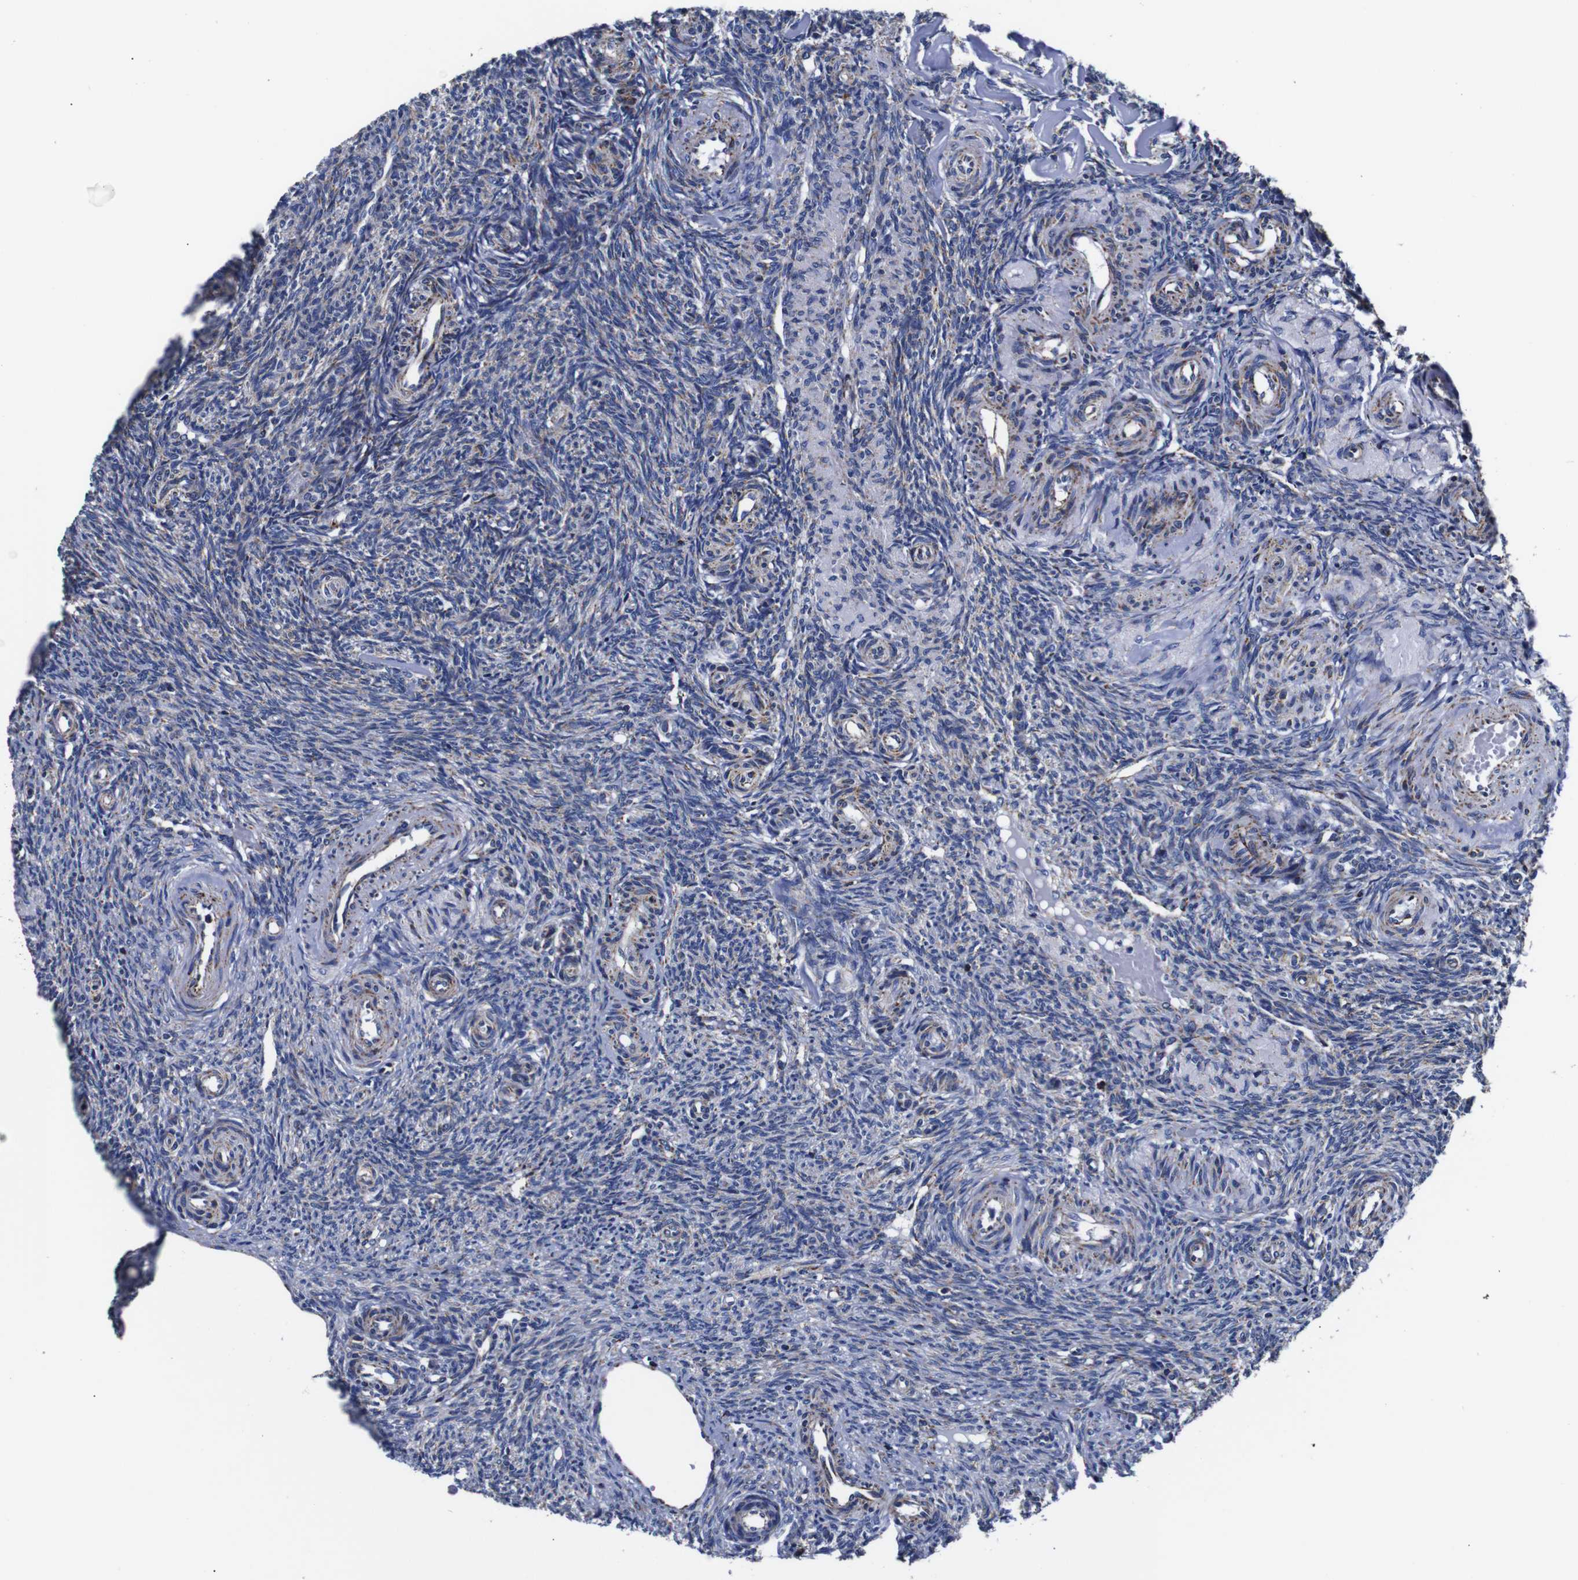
{"staining": {"intensity": "negative", "quantity": "none", "location": "none"}, "tissue": "ovary", "cell_type": "Follicle cells", "image_type": "normal", "snomed": [{"axis": "morphology", "description": "Normal tissue, NOS"}, {"axis": "topography", "description": "Ovary"}], "caption": "A micrograph of ovary stained for a protein exhibits no brown staining in follicle cells.", "gene": "FKBP9", "patient": {"sex": "female", "age": 41}}